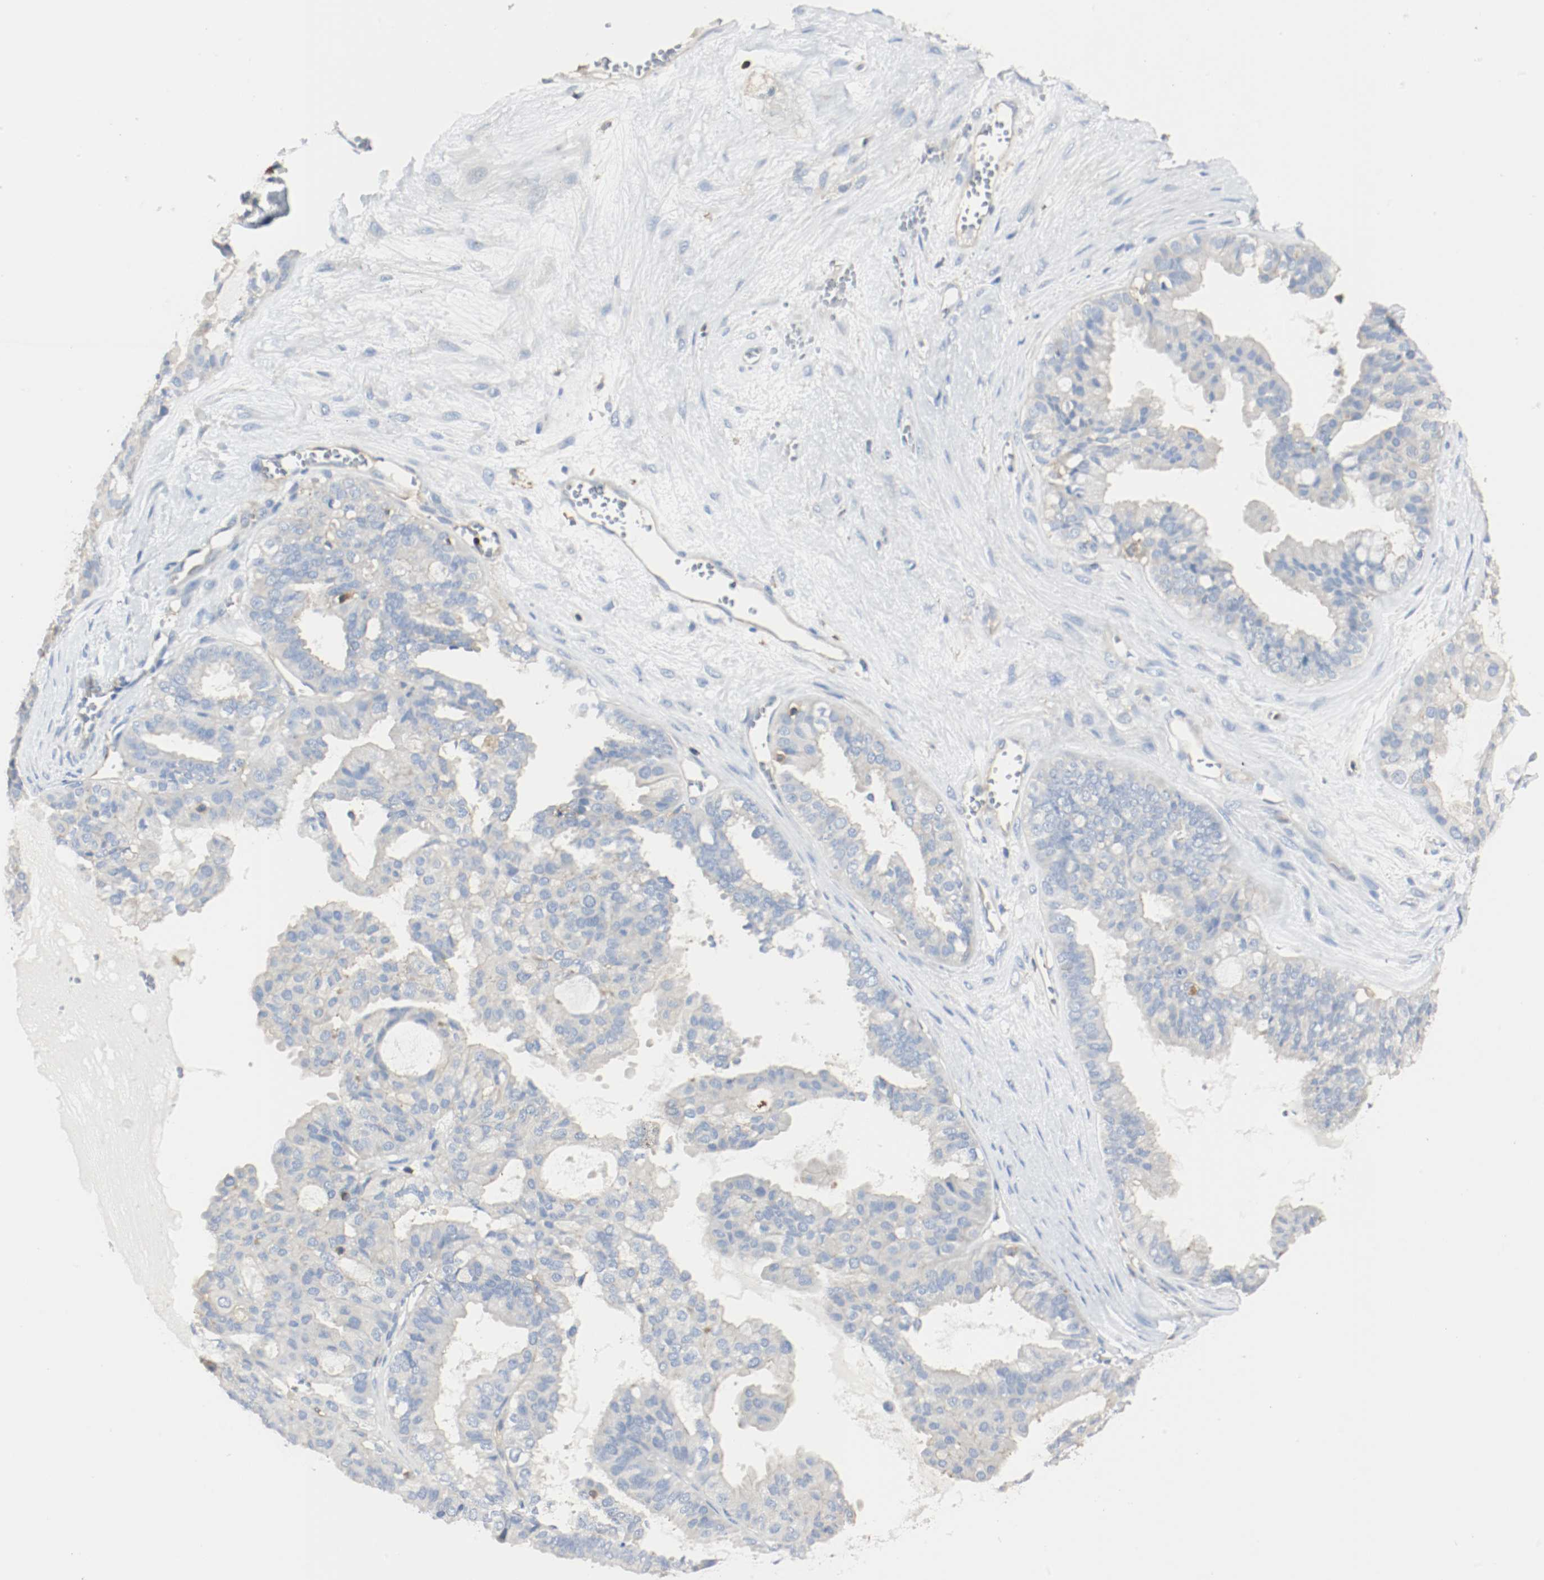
{"staining": {"intensity": "weak", "quantity": "25%-75%", "location": "cytoplasmic/membranous"}, "tissue": "ovarian cancer", "cell_type": "Tumor cells", "image_type": "cancer", "snomed": [{"axis": "morphology", "description": "Carcinoma, NOS"}, {"axis": "morphology", "description": "Carcinoma, endometroid"}, {"axis": "topography", "description": "Ovary"}], "caption": "An image showing weak cytoplasmic/membranous expression in approximately 25%-75% of tumor cells in ovarian endometroid carcinoma, as visualized by brown immunohistochemical staining.", "gene": "ARPC1B", "patient": {"sex": "female", "age": 50}}